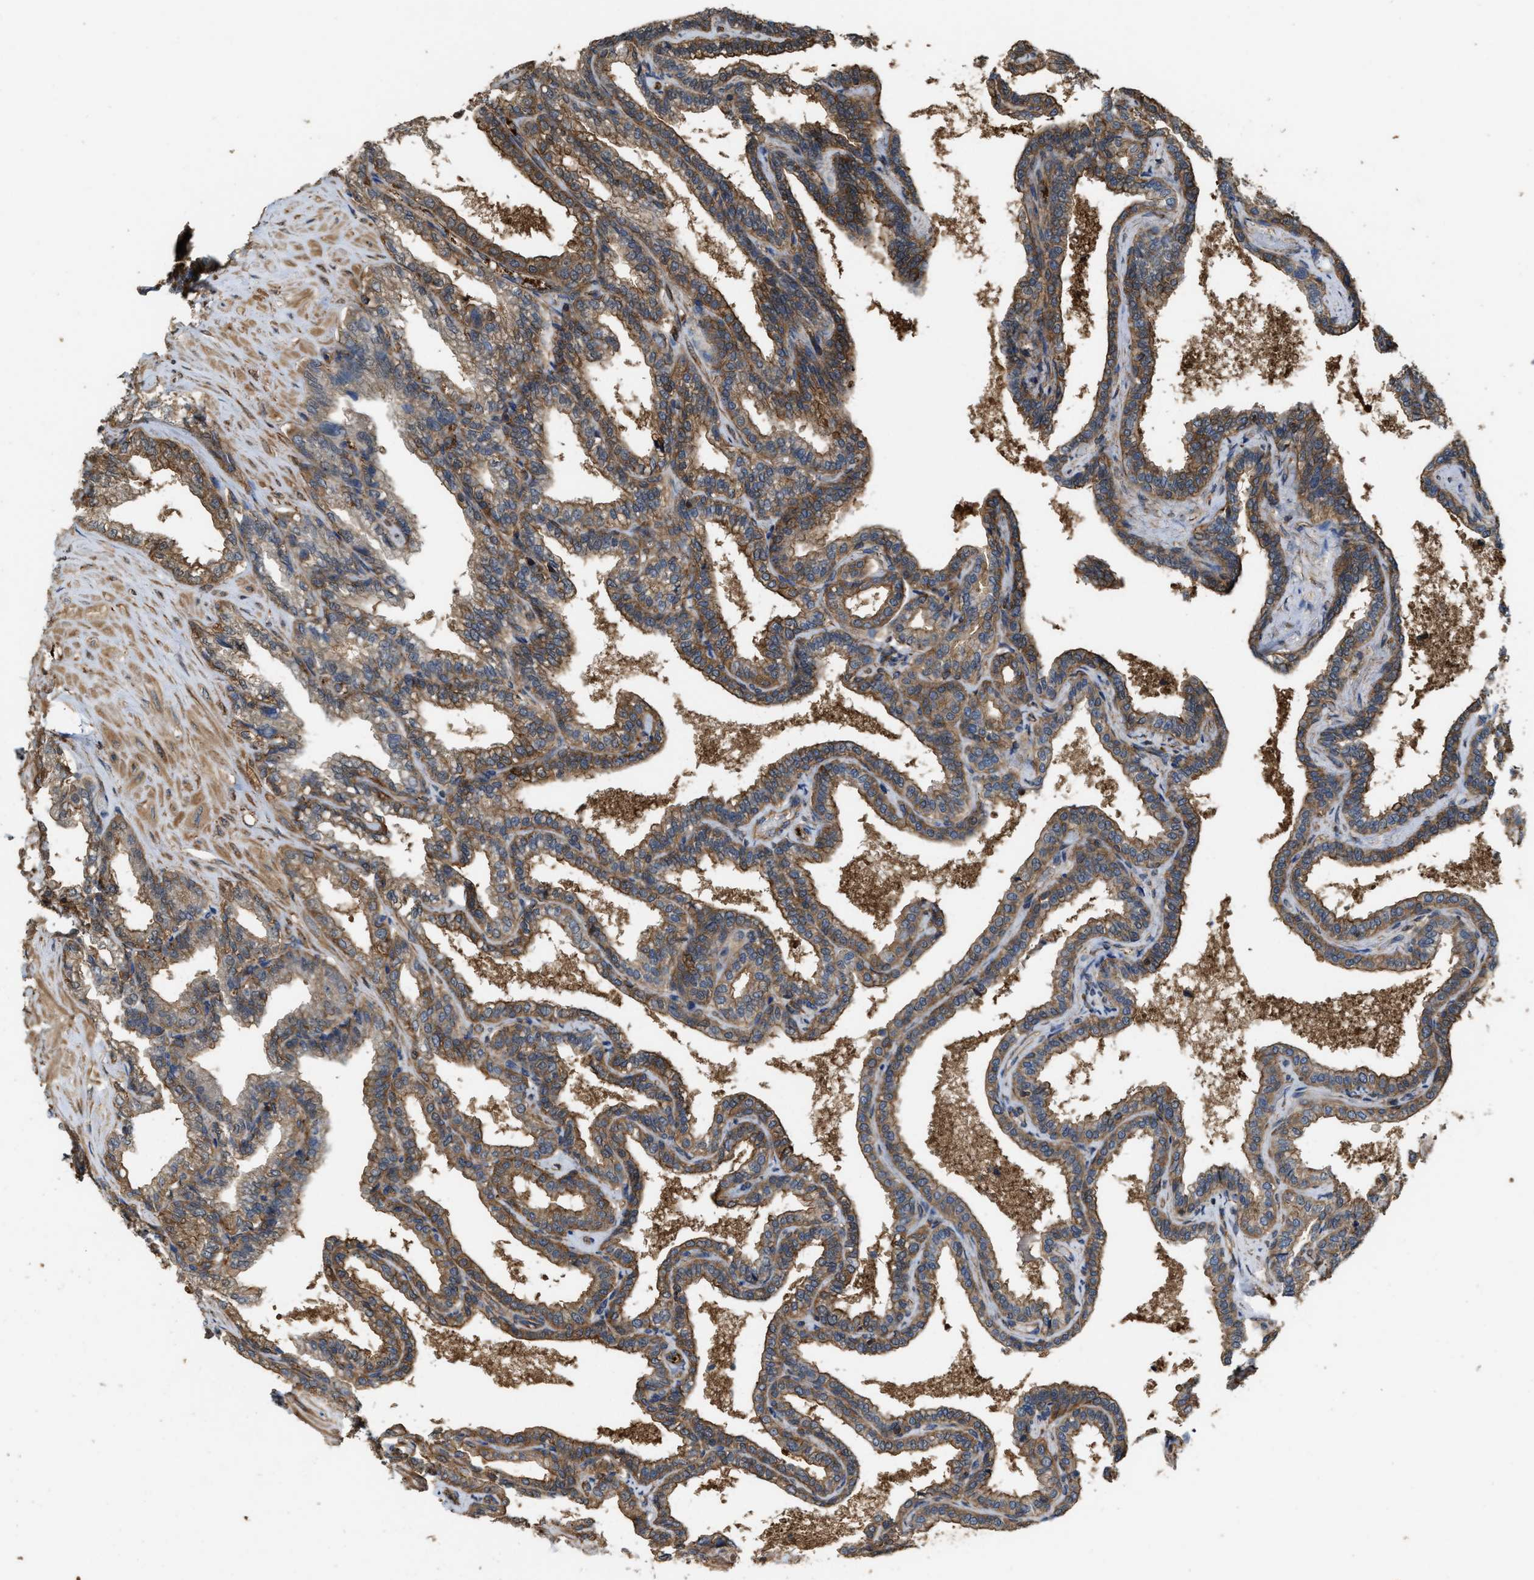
{"staining": {"intensity": "moderate", "quantity": ">75%", "location": "cytoplasmic/membranous"}, "tissue": "seminal vesicle", "cell_type": "Glandular cells", "image_type": "normal", "snomed": [{"axis": "morphology", "description": "Normal tissue, NOS"}, {"axis": "topography", "description": "Seminal veicle"}], "caption": "This micrograph demonstrates IHC staining of normal human seminal vesicle, with medium moderate cytoplasmic/membranous staining in about >75% of glandular cells.", "gene": "ATIC", "patient": {"sex": "male", "age": 46}}